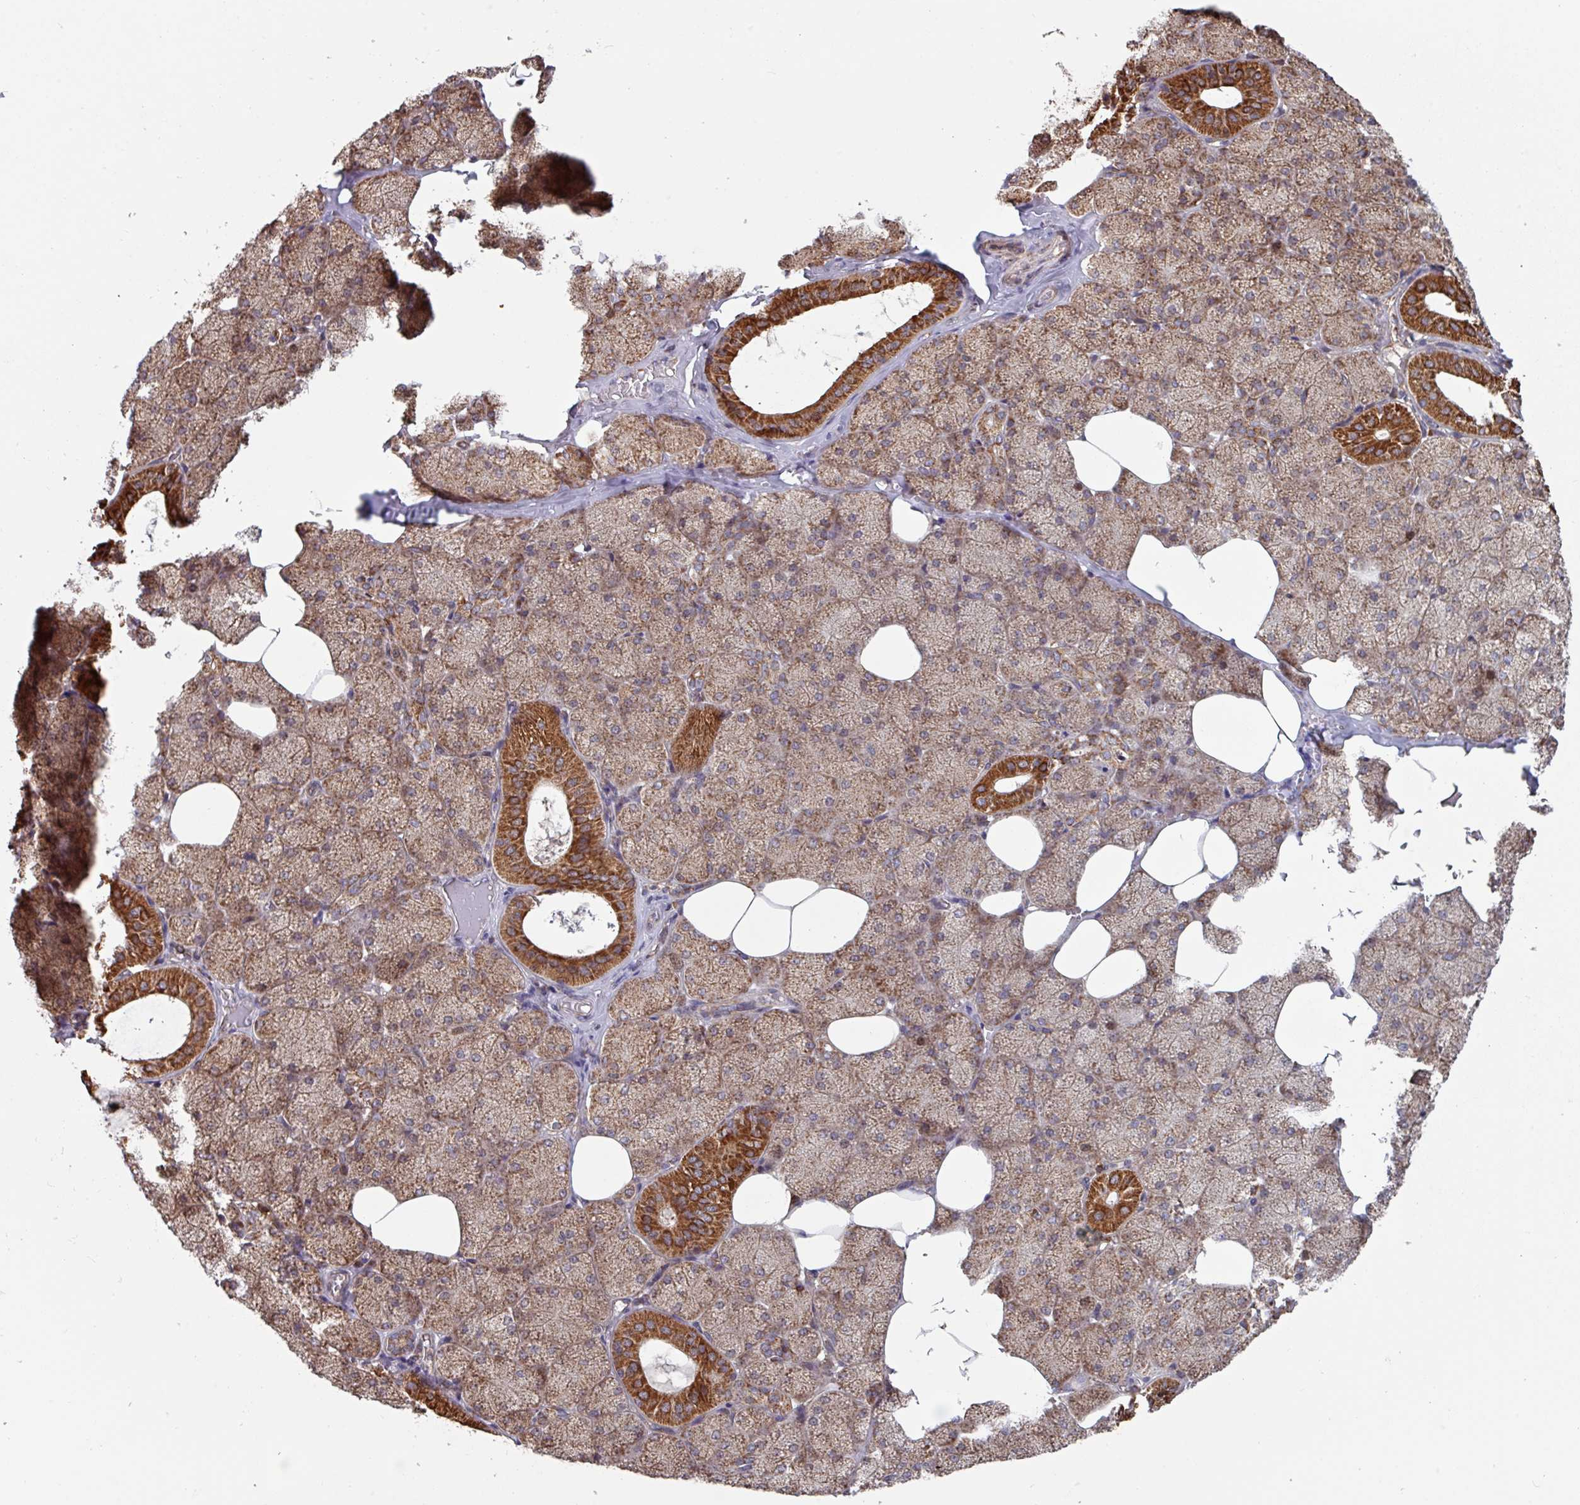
{"staining": {"intensity": "strong", "quantity": ">75%", "location": "cytoplasmic/membranous"}, "tissue": "salivary gland", "cell_type": "Glandular cells", "image_type": "normal", "snomed": [{"axis": "morphology", "description": "Normal tissue, NOS"}, {"axis": "topography", "description": "Salivary gland"}, {"axis": "topography", "description": "Peripheral nerve tissue"}], "caption": "Salivary gland stained for a protein exhibits strong cytoplasmic/membranous positivity in glandular cells.", "gene": "COX7C", "patient": {"sex": "male", "age": 38}}